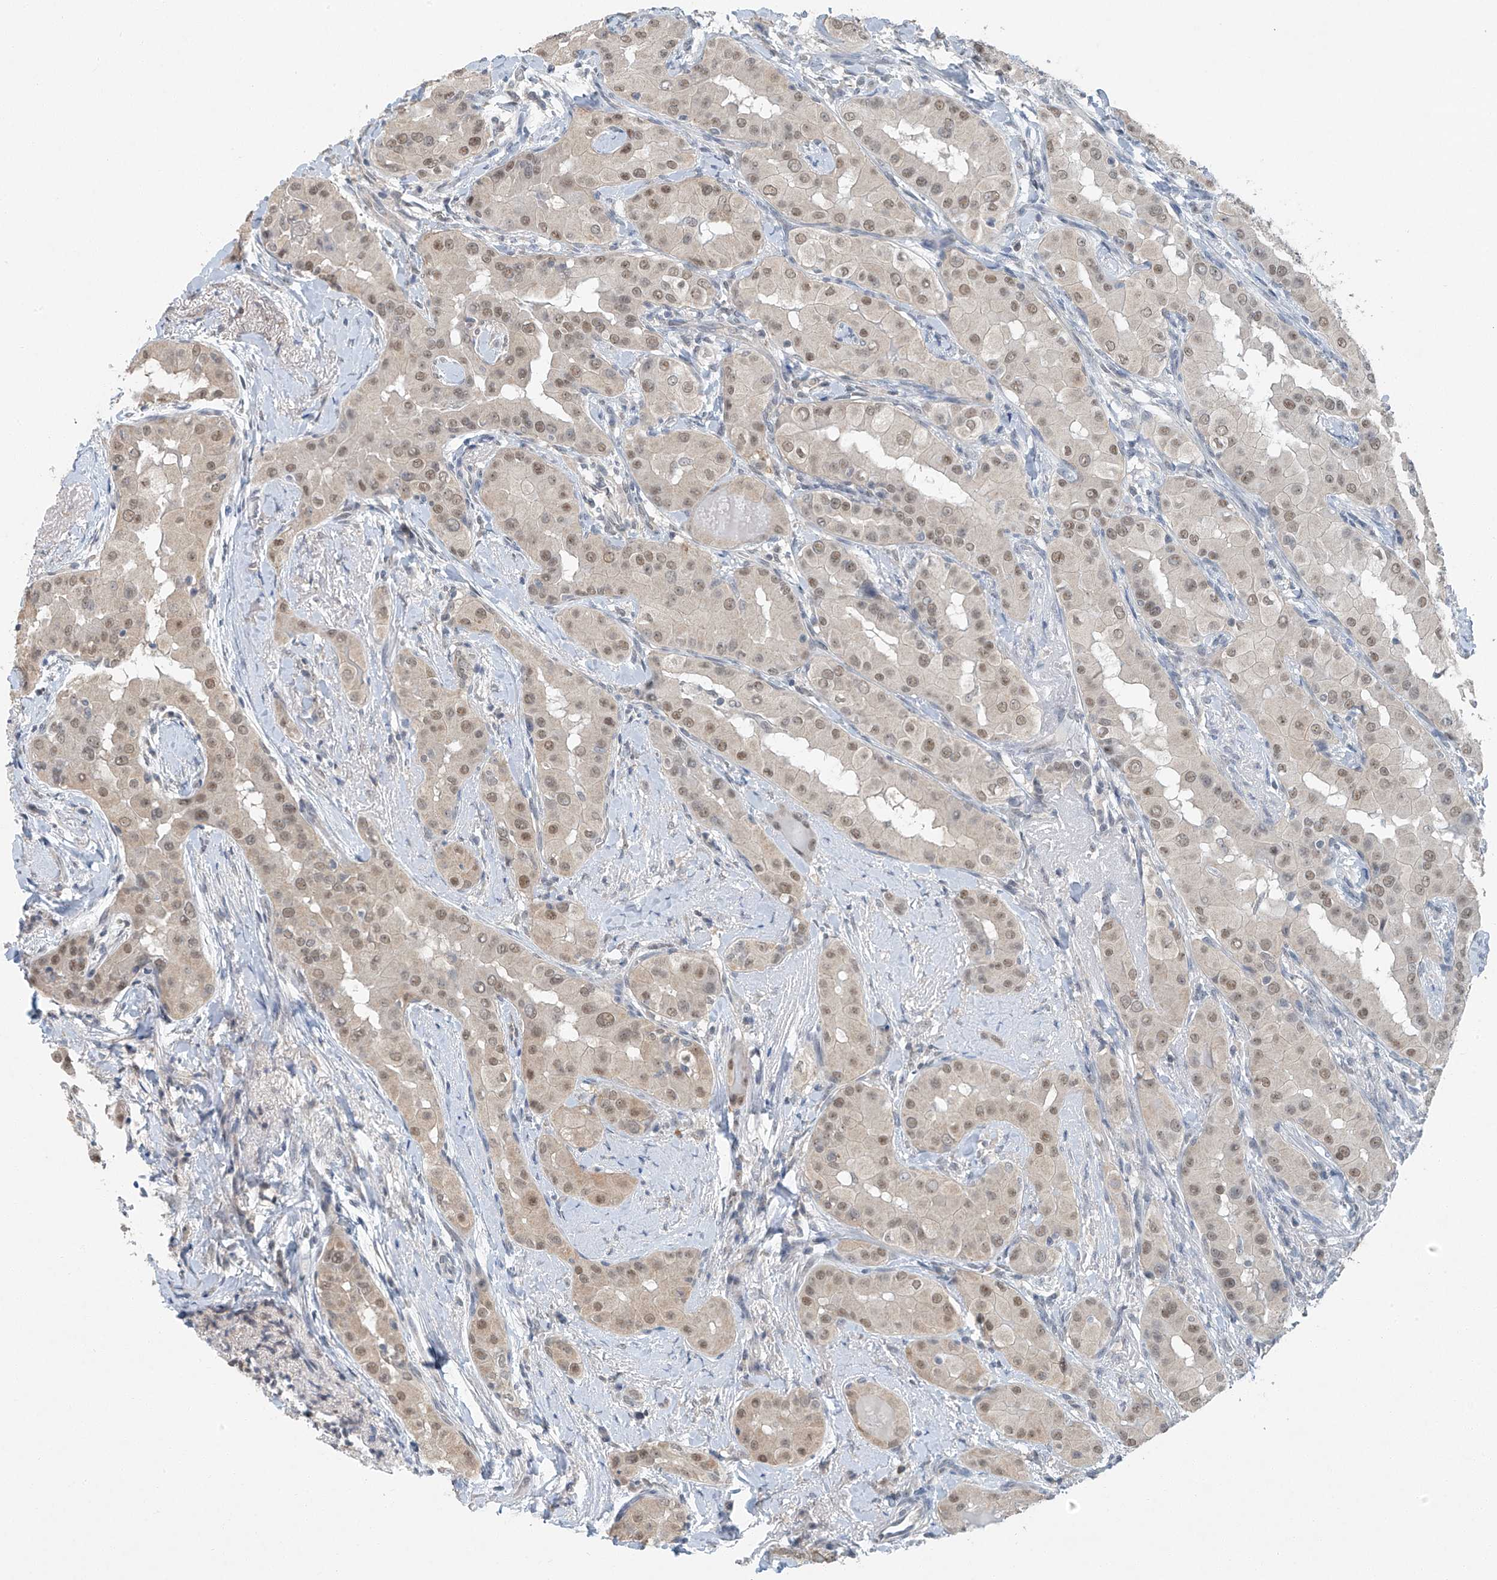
{"staining": {"intensity": "weak", "quantity": ">75%", "location": "nuclear"}, "tissue": "thyroid cancer", "cell_type": "Tumor cells", "image_type": "cancer", "snomed": [{"axis": "morphology", "description": "Papillary adenocarcinoma, NOS"}, {"axis": "topography", "description": "Thyroid gland"}], "caption": "Thyroid papillary adenocarcinoma stained with a brown dye displays weak nuclear positive expression in approximately >75% of tumor cells.", "gene": "TAF8", "patient": {"sex": "male", "age": 33}}